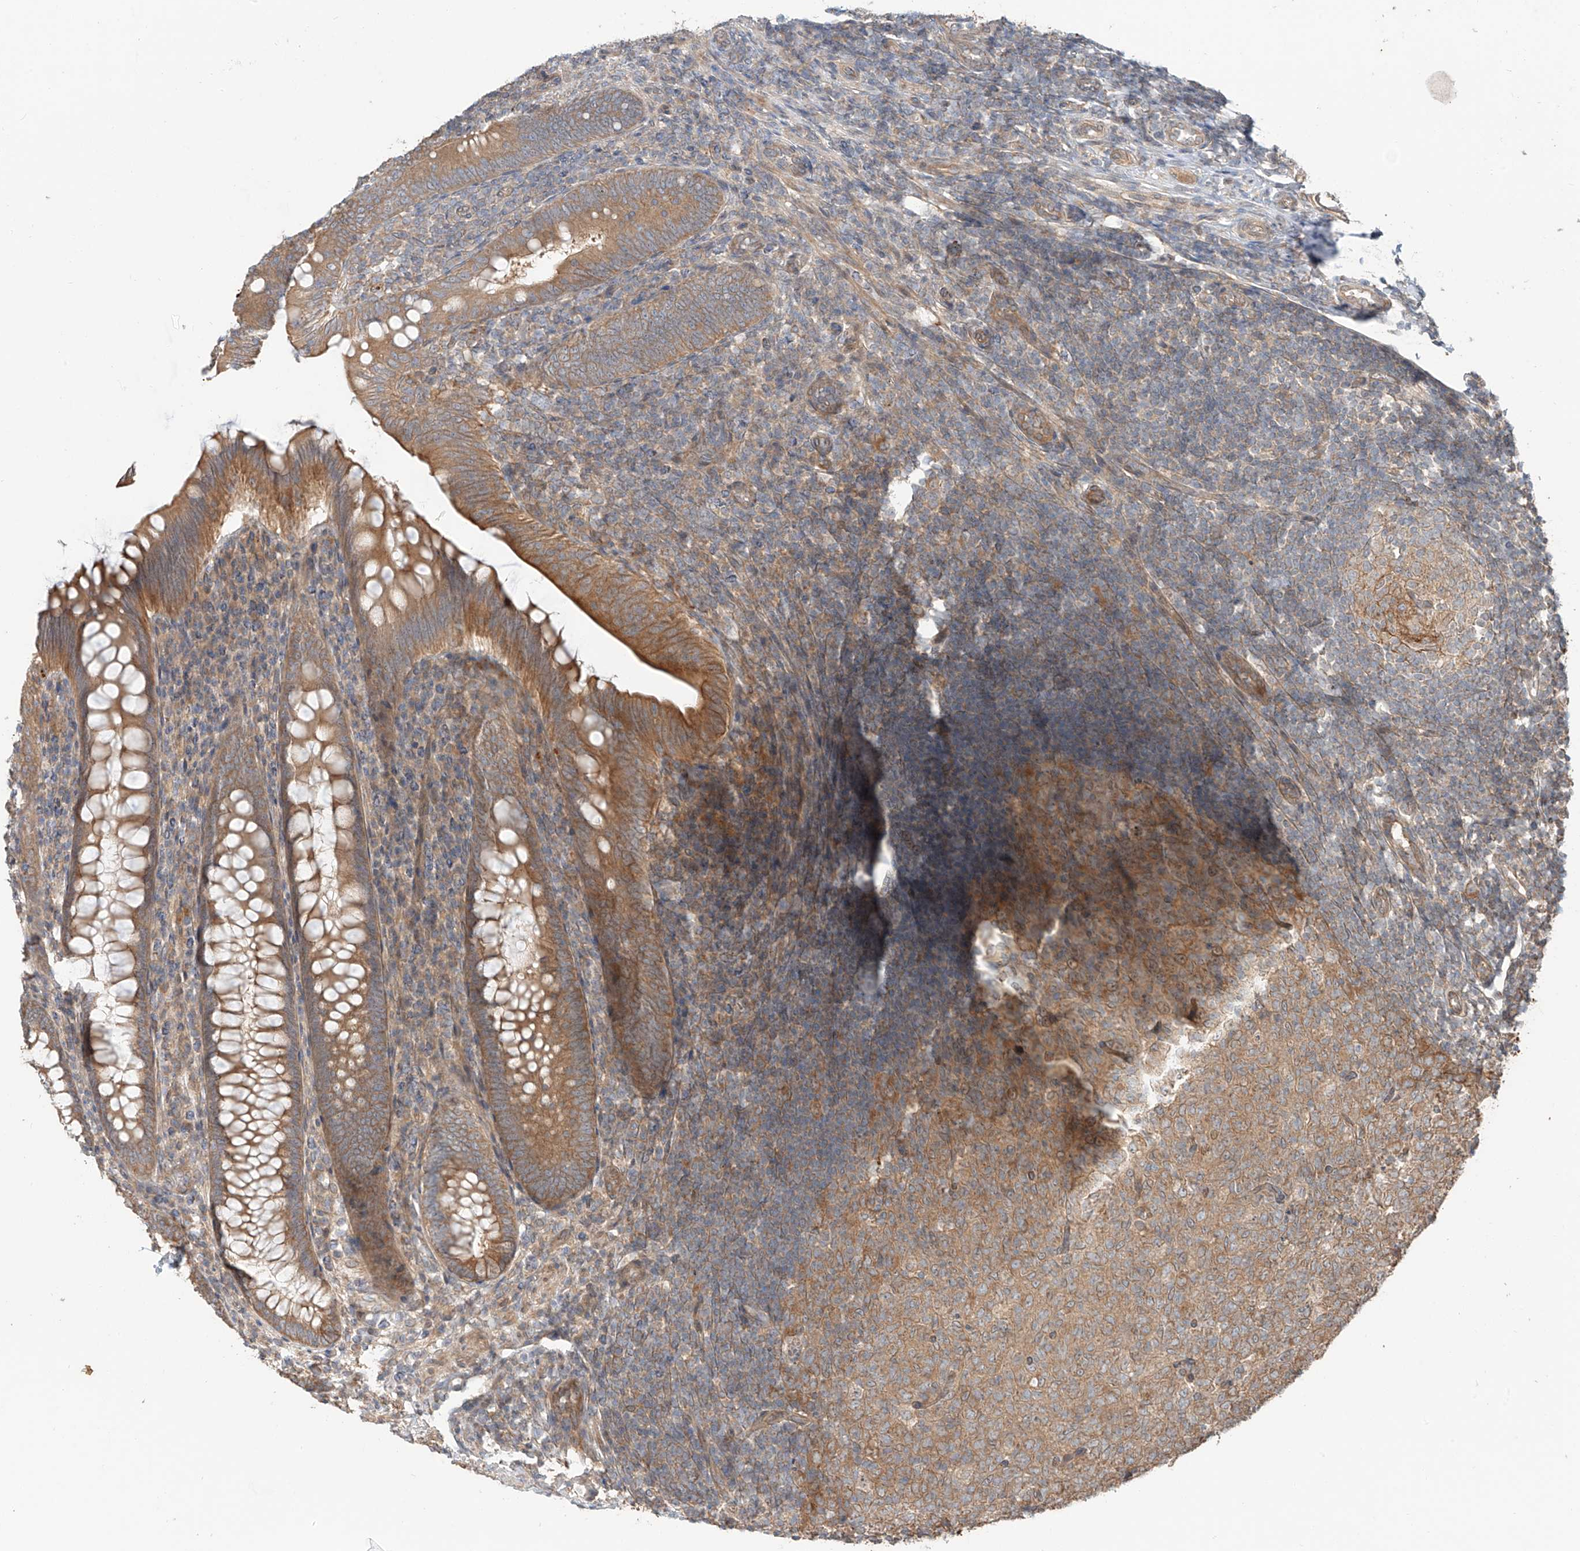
{"staining": {"intensity": "moderate", "quantity": ">75%", "location": "cytoplasmic/membranous"}, "tissue": "appendix", "cell_type": "Glandular cells", "image_type": "normal", "snomed": [{"axis": "morphology", "description": "Normal tissue, NOS"}, {"axis": "topography", "description": "Appendix"}], "caption": "Appendix stained for a protein shows moderate cytoplasmic/membranous positivity in glandular cells. The protein of interest is stained brown, and the nuclei are stained in blue (DAB IHC with brightfield microscopy, high magnification).", "gene": "CEP162", "patient": {"sex": "male", "age": 14}}